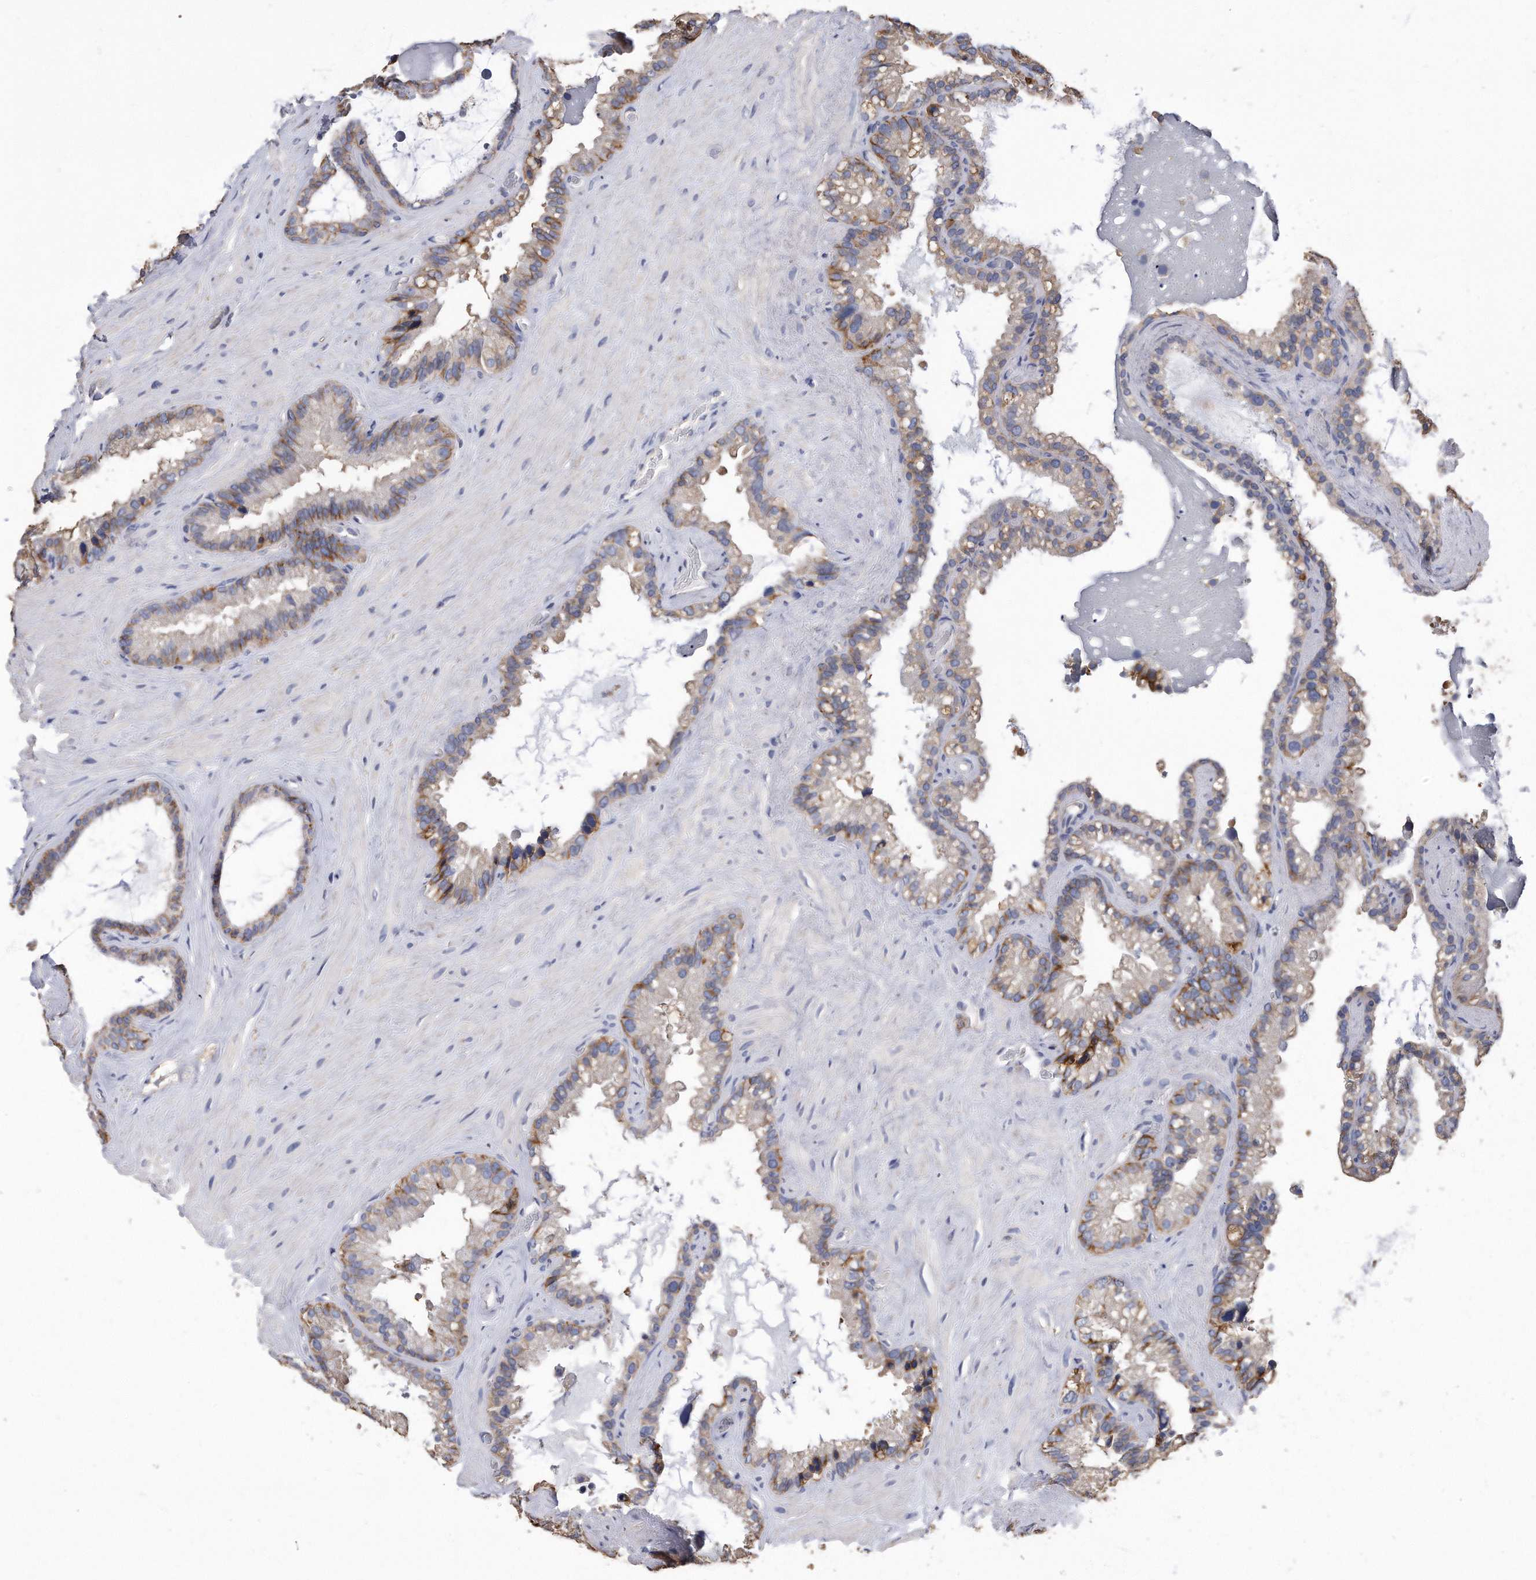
{"staining": {"intensity": "moderate", "quantity": "25%-75%", "location": "cytoplasmic/membranous"}, "tissue": "seminal vesicle", "cell_type": "Glandular cells", "image_type": "normal", "snomed": [{"axis": "morphology", "description": "Normal tissue, NOS"}, {"axis": "topography", "description": "Prostate"}, {"axis": "topography", "description": "Seminal veicle"}], "caption": "Seminal vesicle stained with DAB (3,3'-diaminobenzidine) immunohistochemistry (IHC) exhibits medium levels of moderate cytoplasmic/membranous staining in about 25%-75% of glandular cells.", "gene": "CDCP1", "patient": {"sex": "male", "age": 68}}